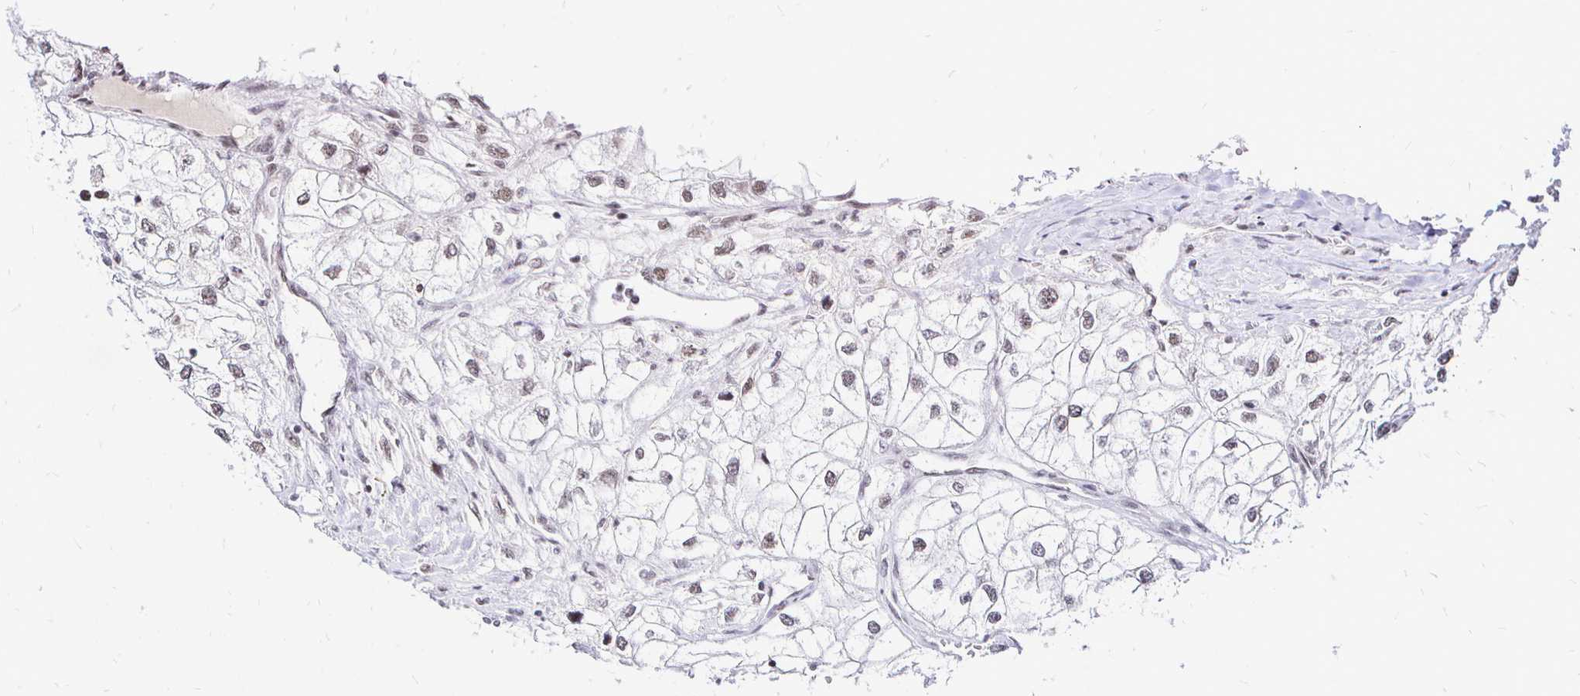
{"staining": {"intensity": "moderate", "quantity": "<25%", "location": "nuclear"}, "tissue": "renal cancer", "cell_type": "Tumor cells", "image_type": "cancer", "snomed": [{"axis": "morphology", "description": "Adenocarcinoma, NOS"}, {"axis": "topography", "description": "Kidney"}], "caption": "Immunohistochemistry (IHC) (DAB) staining of renal adenocarcinoma shows moderate nuclear protein positivity in approximately <25% of tumor cells.", "gene": "SIN3A", "patient": {"sex": "male", "age": 59}}